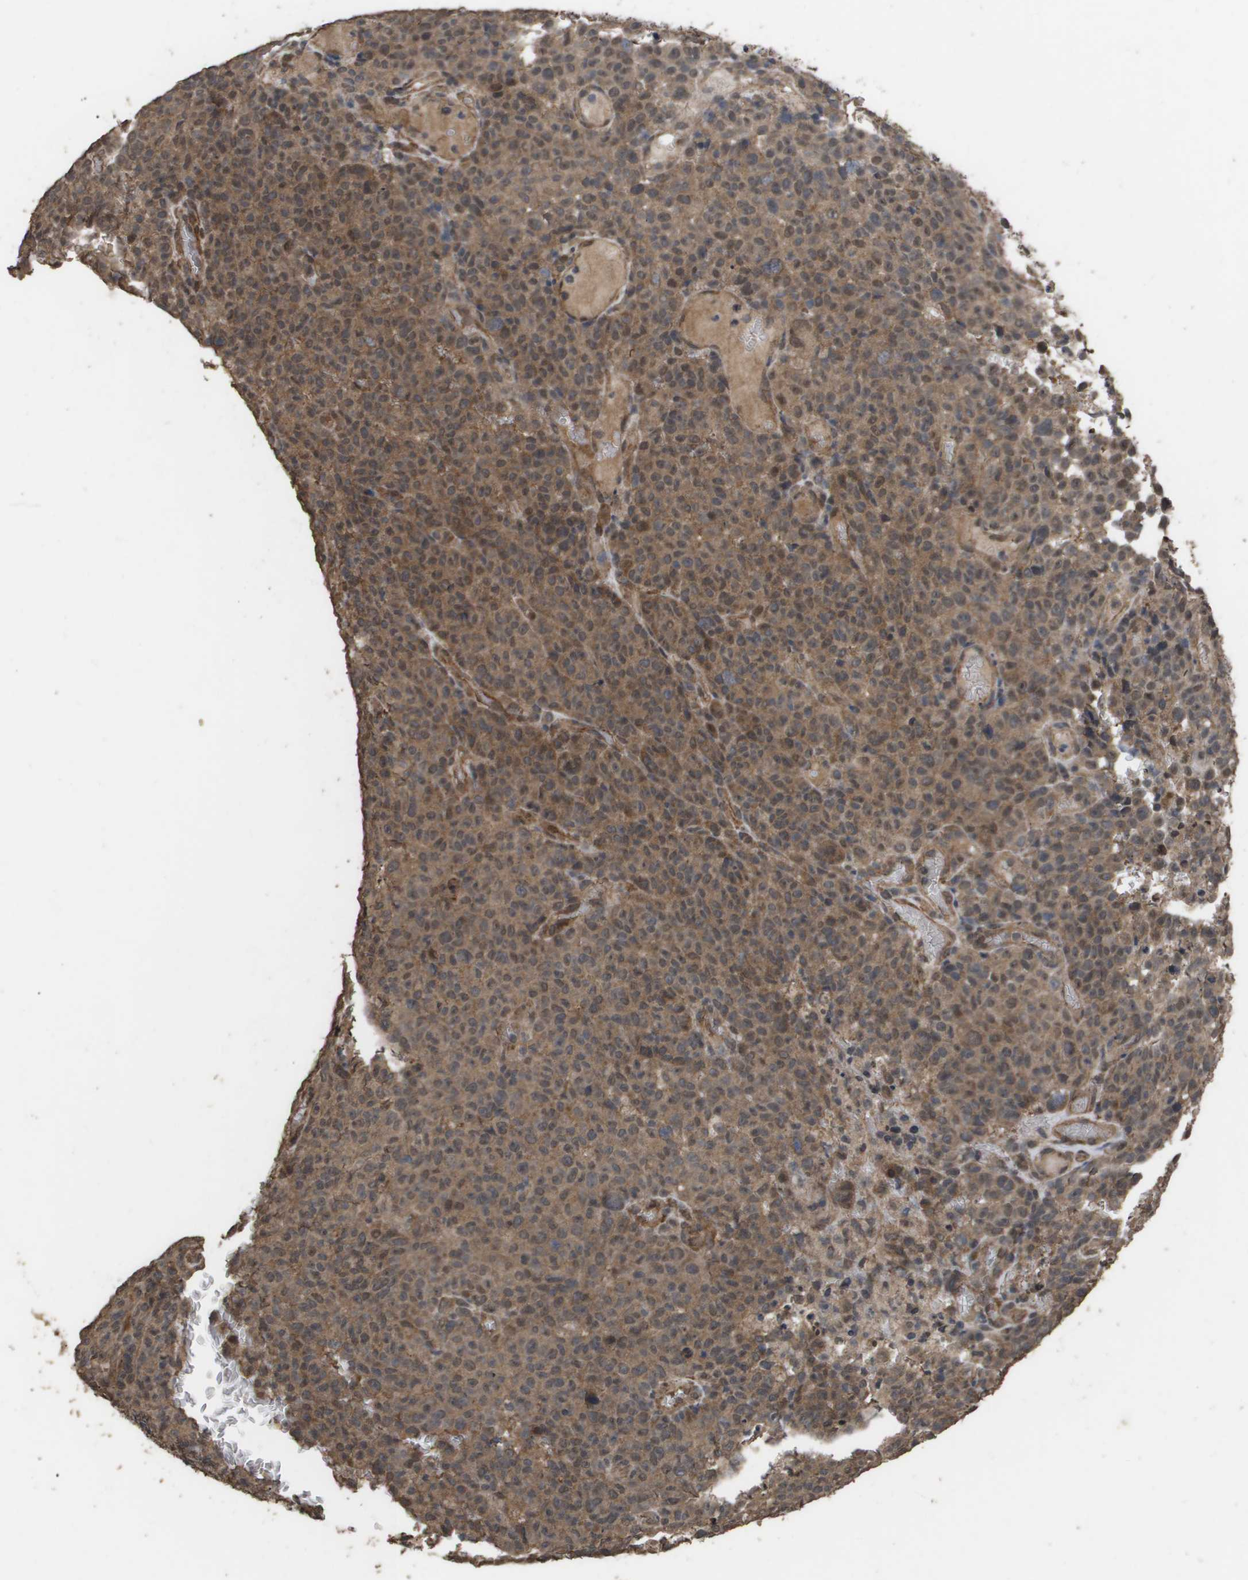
{"staining": {"intensity": "moderate", "quantity": ">75%", "location": "cytoplasmic/membranous"}, "tissue": "melanoma", "cell_type": "Tumor cells", "image_type": "cancer", "snomed": [{"axis": "morphology", "description": "Malignant melanoma, NOS"}, {"axis": "topography", "description": "Skin"}], "caption": "About >75% of tumor cells in melanoma show moderate cytoplasmic/membranous protein expression as visualized by brown immunohistochemical staining.", "gene": "CUL5", "patient": {"sex": "female", "age": 82}}